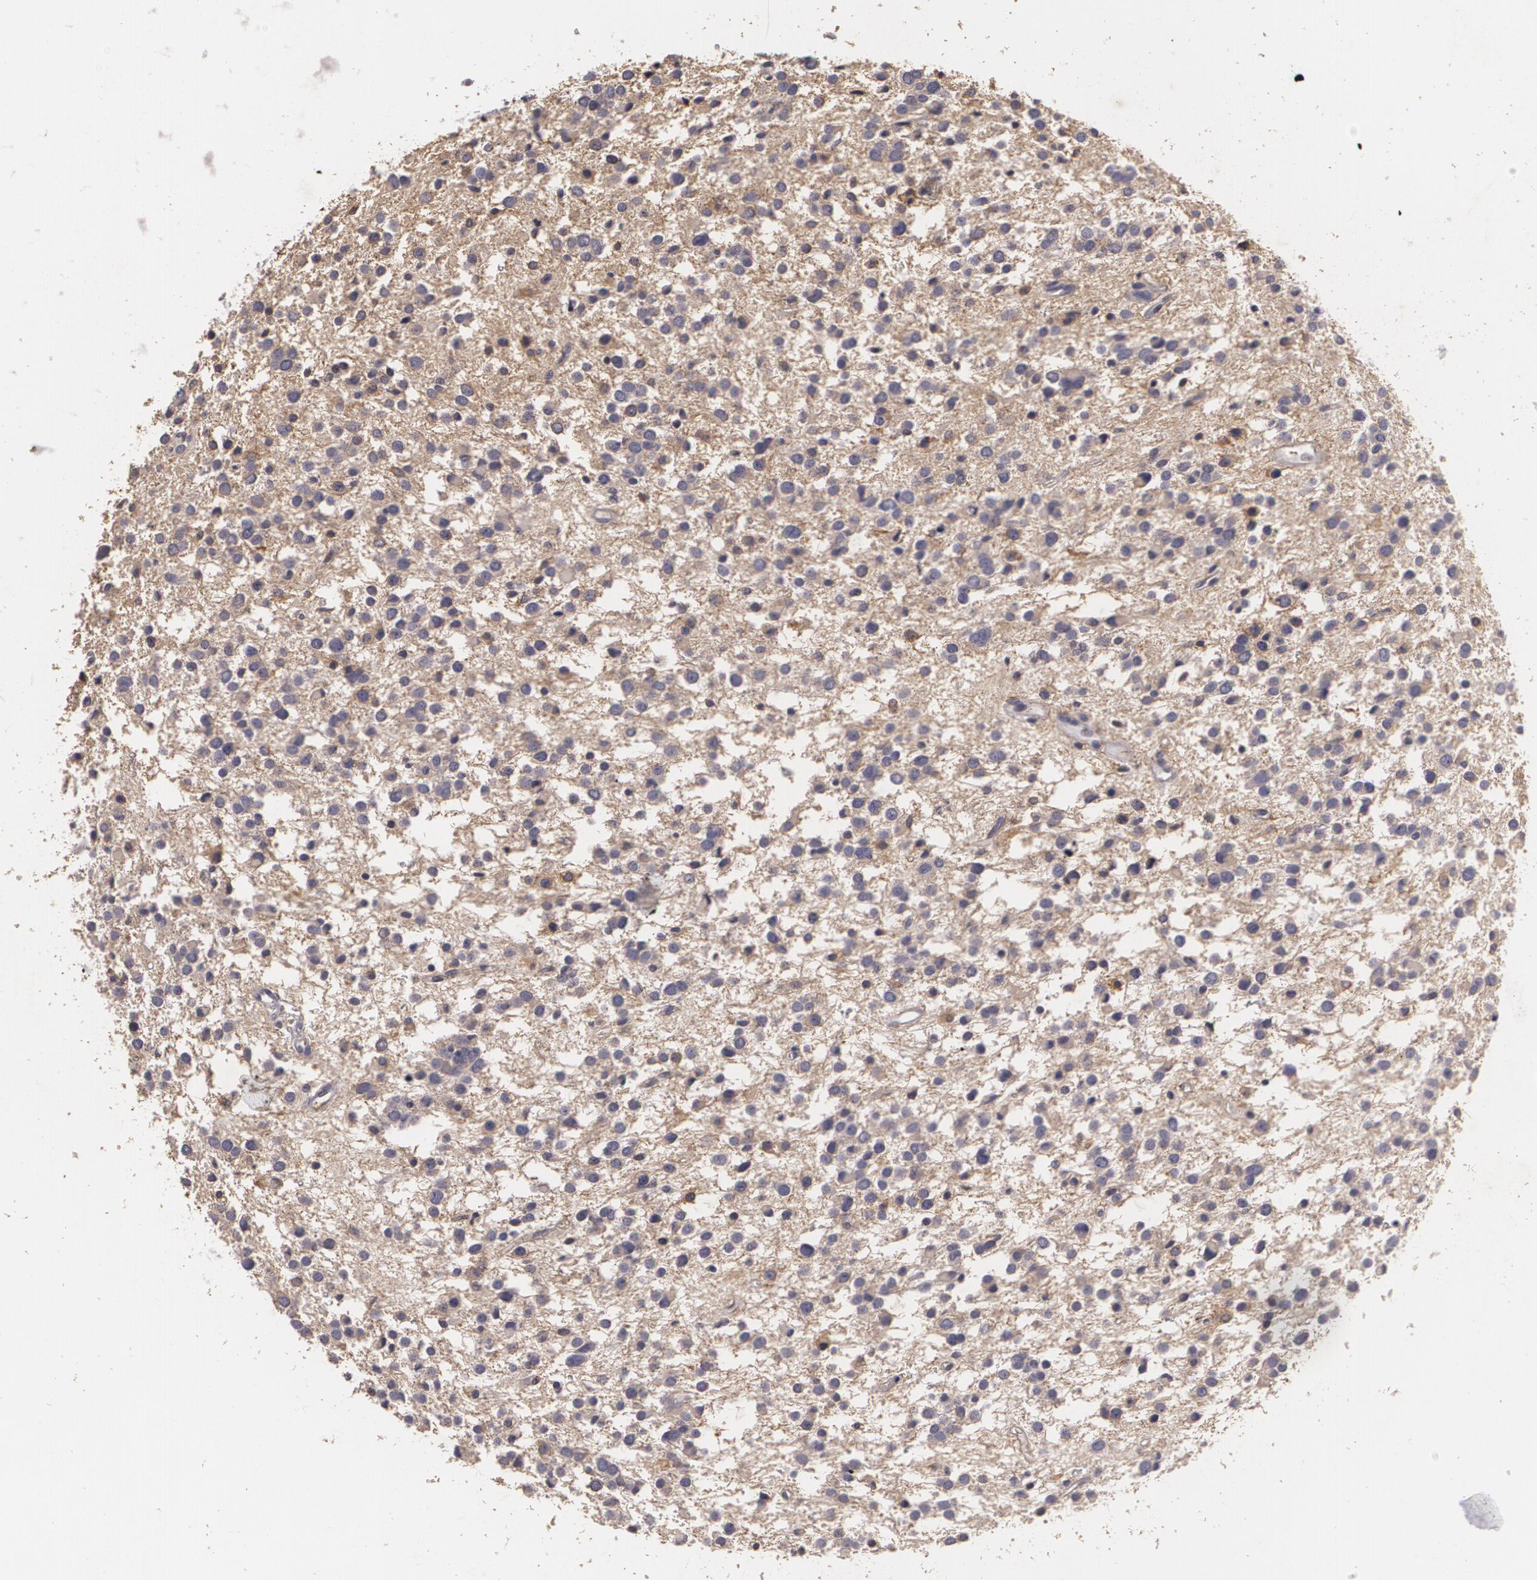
{"staining": {"intensity": "weak", "quantity": ">75%", "location": "cytoplasmic/membranous"}, "tissue": "glioma", "cell_type": "Tumor cells", "image_type": "cancer", "snomed": [{"axis": "morphology", "description": "Glioma, malignant, Low grade"}, {"axis": "topography", "description": "Brain"}], "caption": "Weak cytoplasmic/membranous expression for a protein is present in approximately >75% of tumor cells of malignant glioma (low-grade) using immunohistochemistry.", "gene": "KCNA4", "patient": {"sex": "female", "age": 36}}